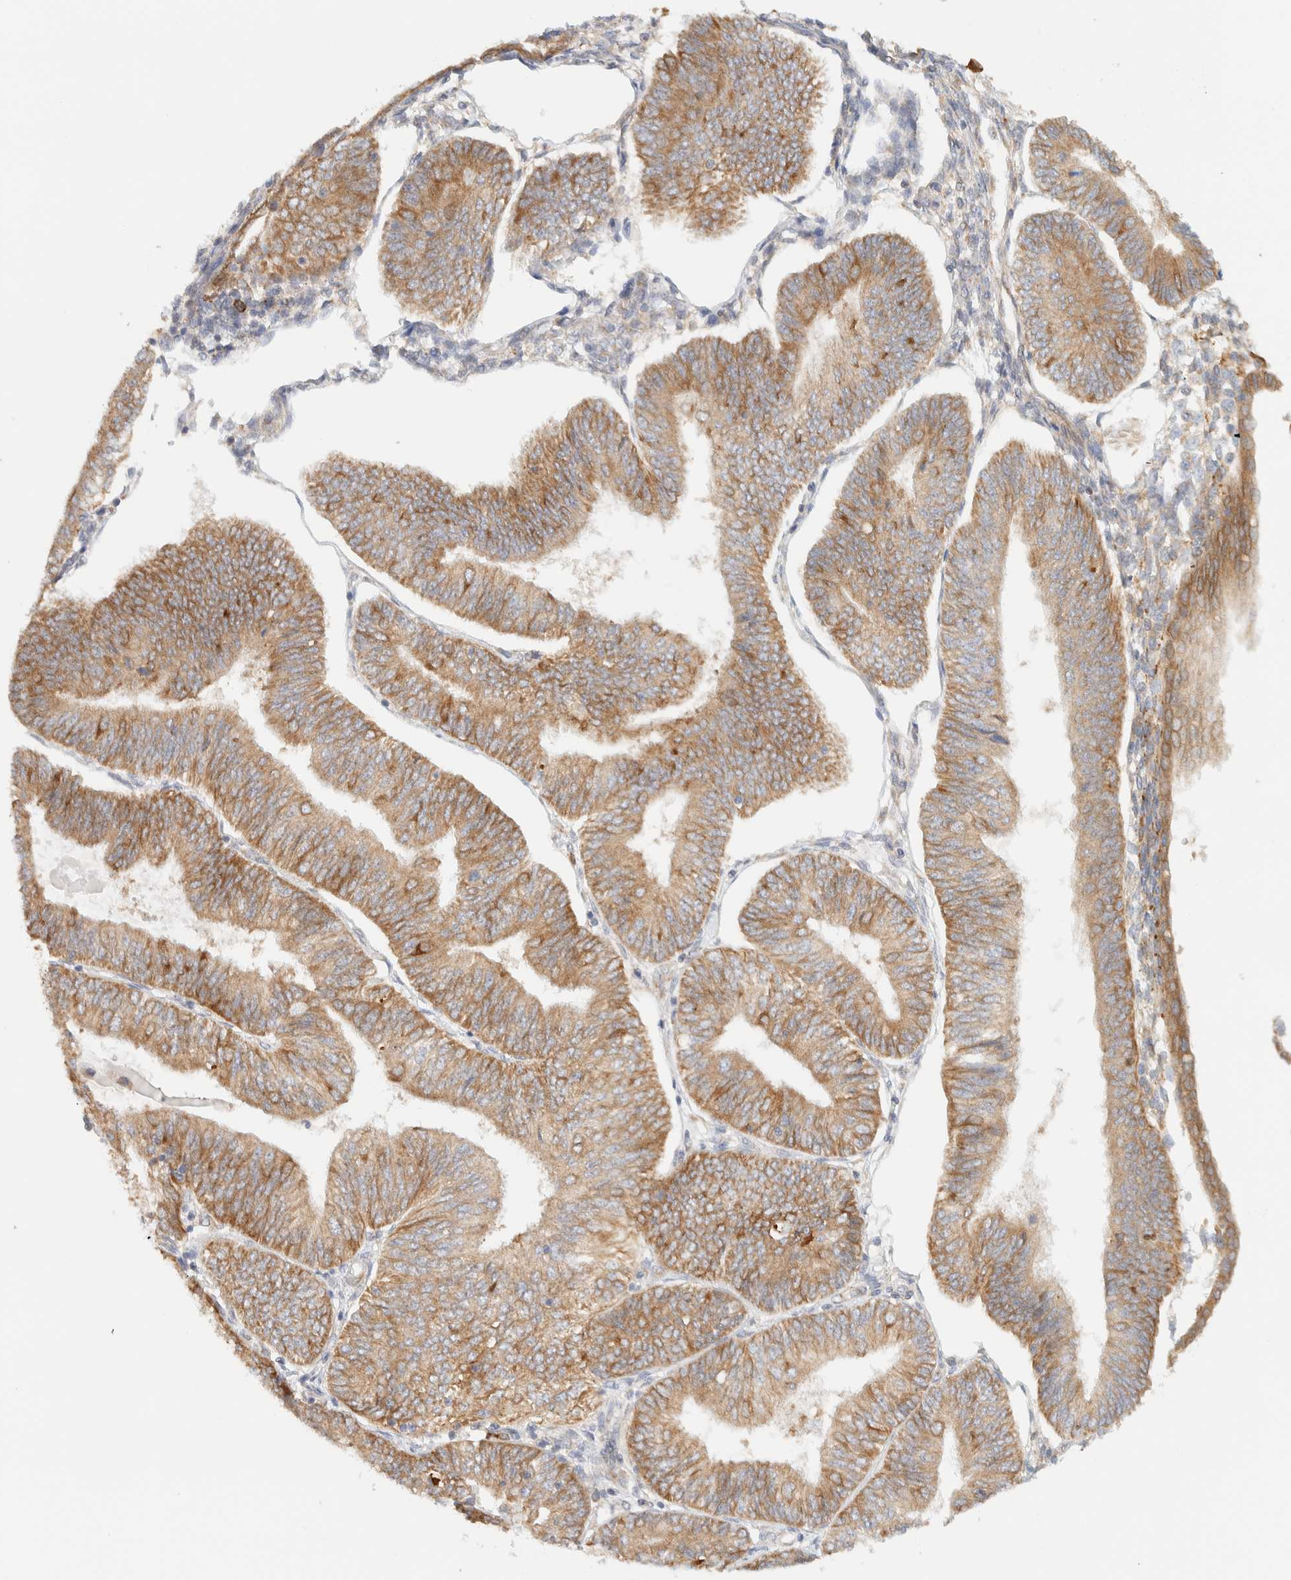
{"staining": {"intensity": "moderate", "quantity": ">75%", "location": "cytoplasmic/membranous"}, "tissue": "endometrial cancer", "cell_type": "Tumor cells", "image_type": "cancer", "snomed": [{"axis": "morphology", "description": "Adenocarcinoma, NOS"}, {"axis": "topography", "description": "Endometrium"}], "caption": "High-power microscopy captured an immunohistochemistry histopathology image of endometrial cancer (adenocarcinoma), revealing moderate cytoplasmic/membranous expression in approximately >75% of tumor cells. Using DAB (3,3'-diaminobenzidine) (brown) and hematoxylin (blue) stains, captured at high magnification using brightfield microscopy.", "gene": "NT5C", "patient": {"sex": "female", "age": 58}}